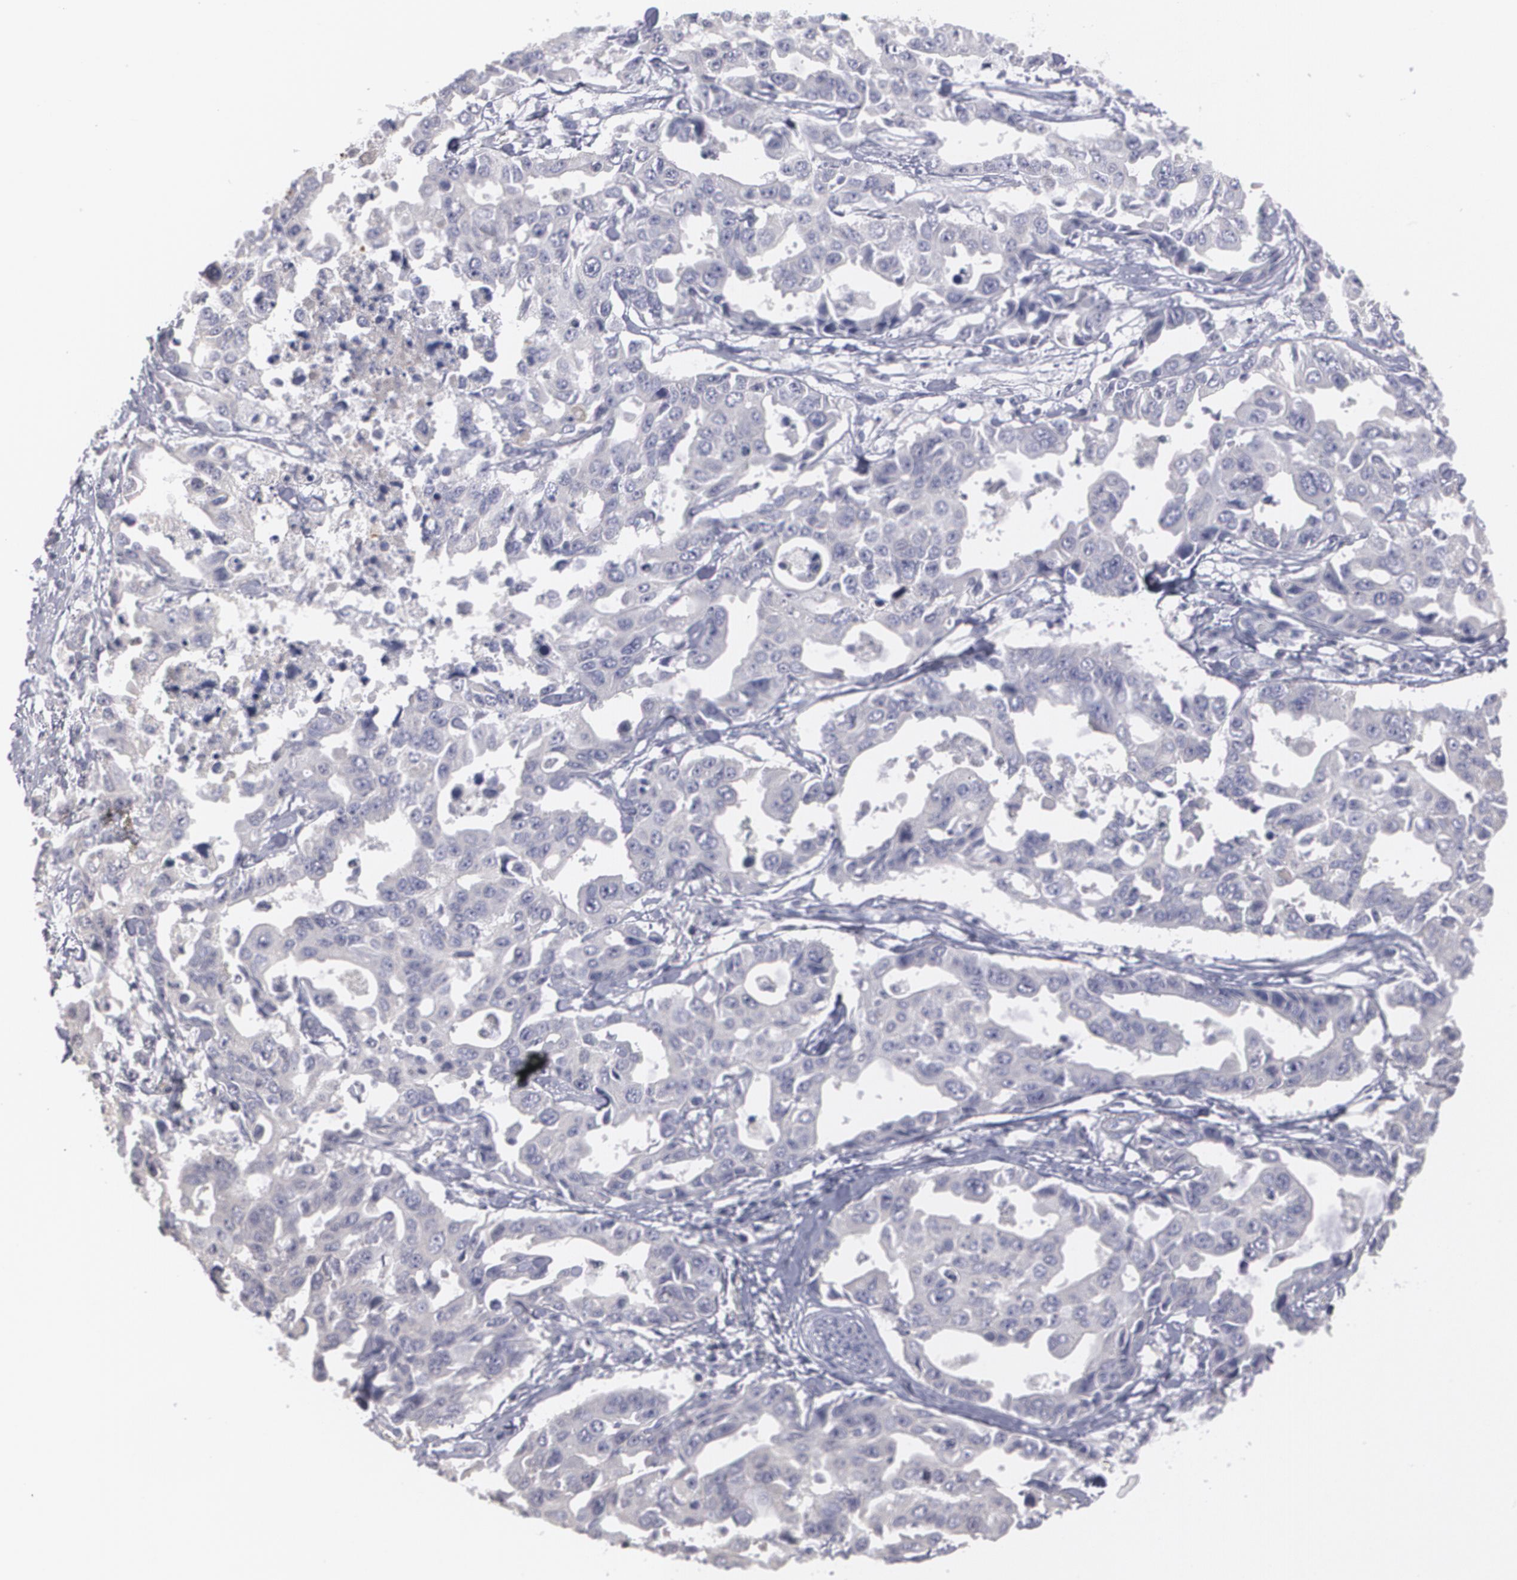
{"staining": {"intensity": "negative", "quantity": "none", "location": "none"}, "tissue": "lung cancer", "cell_type": "Tumor cells", "image_type": "cancer", "snomed": [{"axis": "morphology", "description": "Adenocarcinoma, NOS"}, {"axis": "topography", "description": "Lung"}], "caption": "This is an immunohistochemistry micrograph of human adenocarcinoma (lung). There is no positivity in tumor cells.", "gene": "SERPINA1", "patient": {"sex": "male", "age": 64}}